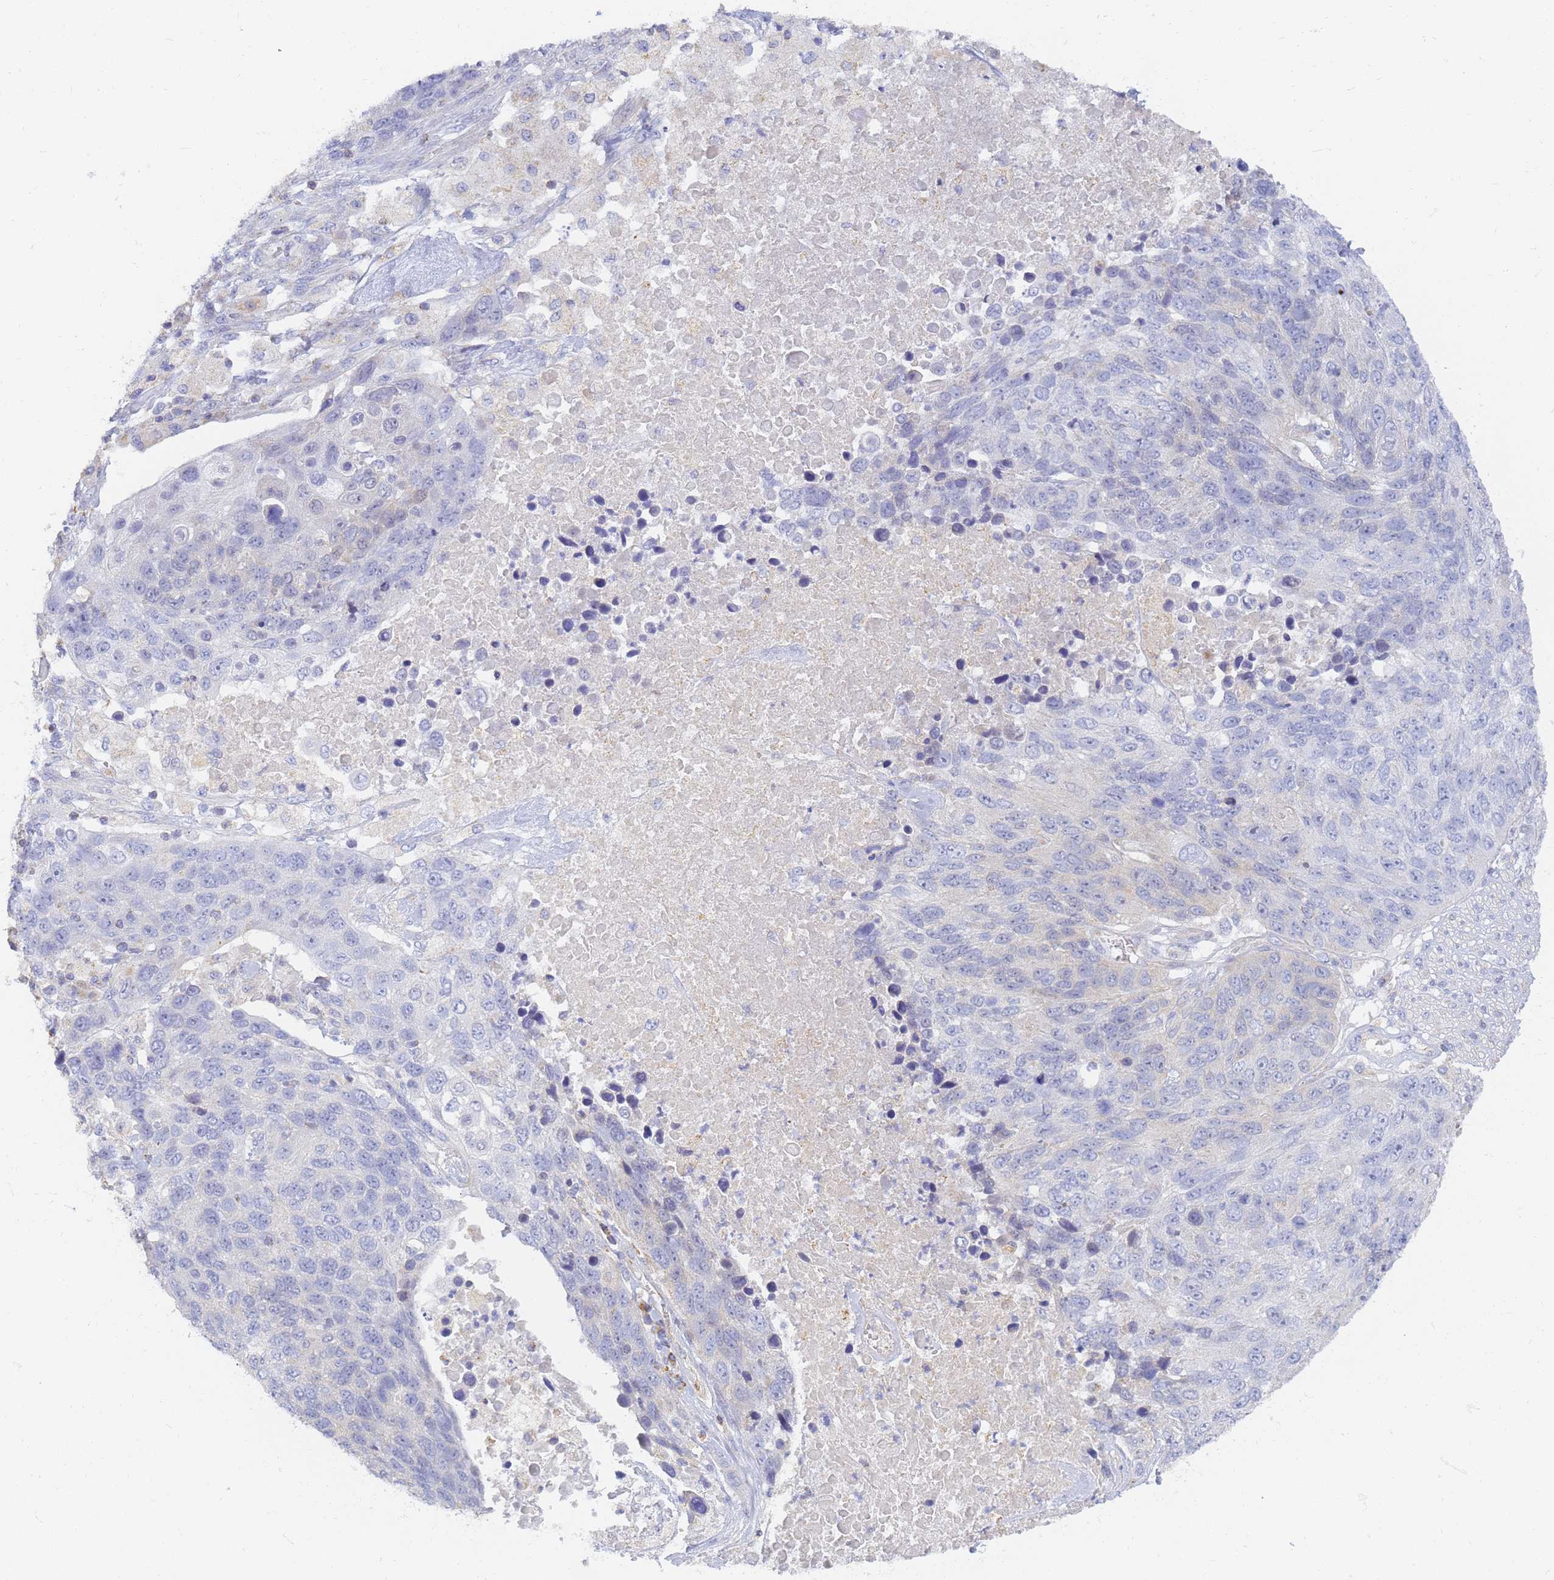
{"staining": {"intensity": "negative", "quantity": "none", "location": "none"}, "tissue": "lung cancer", "cell_type": "Tumor cells", "image_type": "cancer", "snomed": [{"axis": "morphology", "description": "Normal tissue, NOS"}, {"axis": "morphology", "description": "Squamous cell carcinoma, NOS"}, {"axis": "topography", "description": "Lymph node"}, {"axis": "topography", "description": "Lung"}], "caption": "This is an IHC micrograph of squamous cell carcinoma (lung). There is no staining in tumor cells.", "gene": "UTP23", "patient": {"sex": "male", "age": 66}}